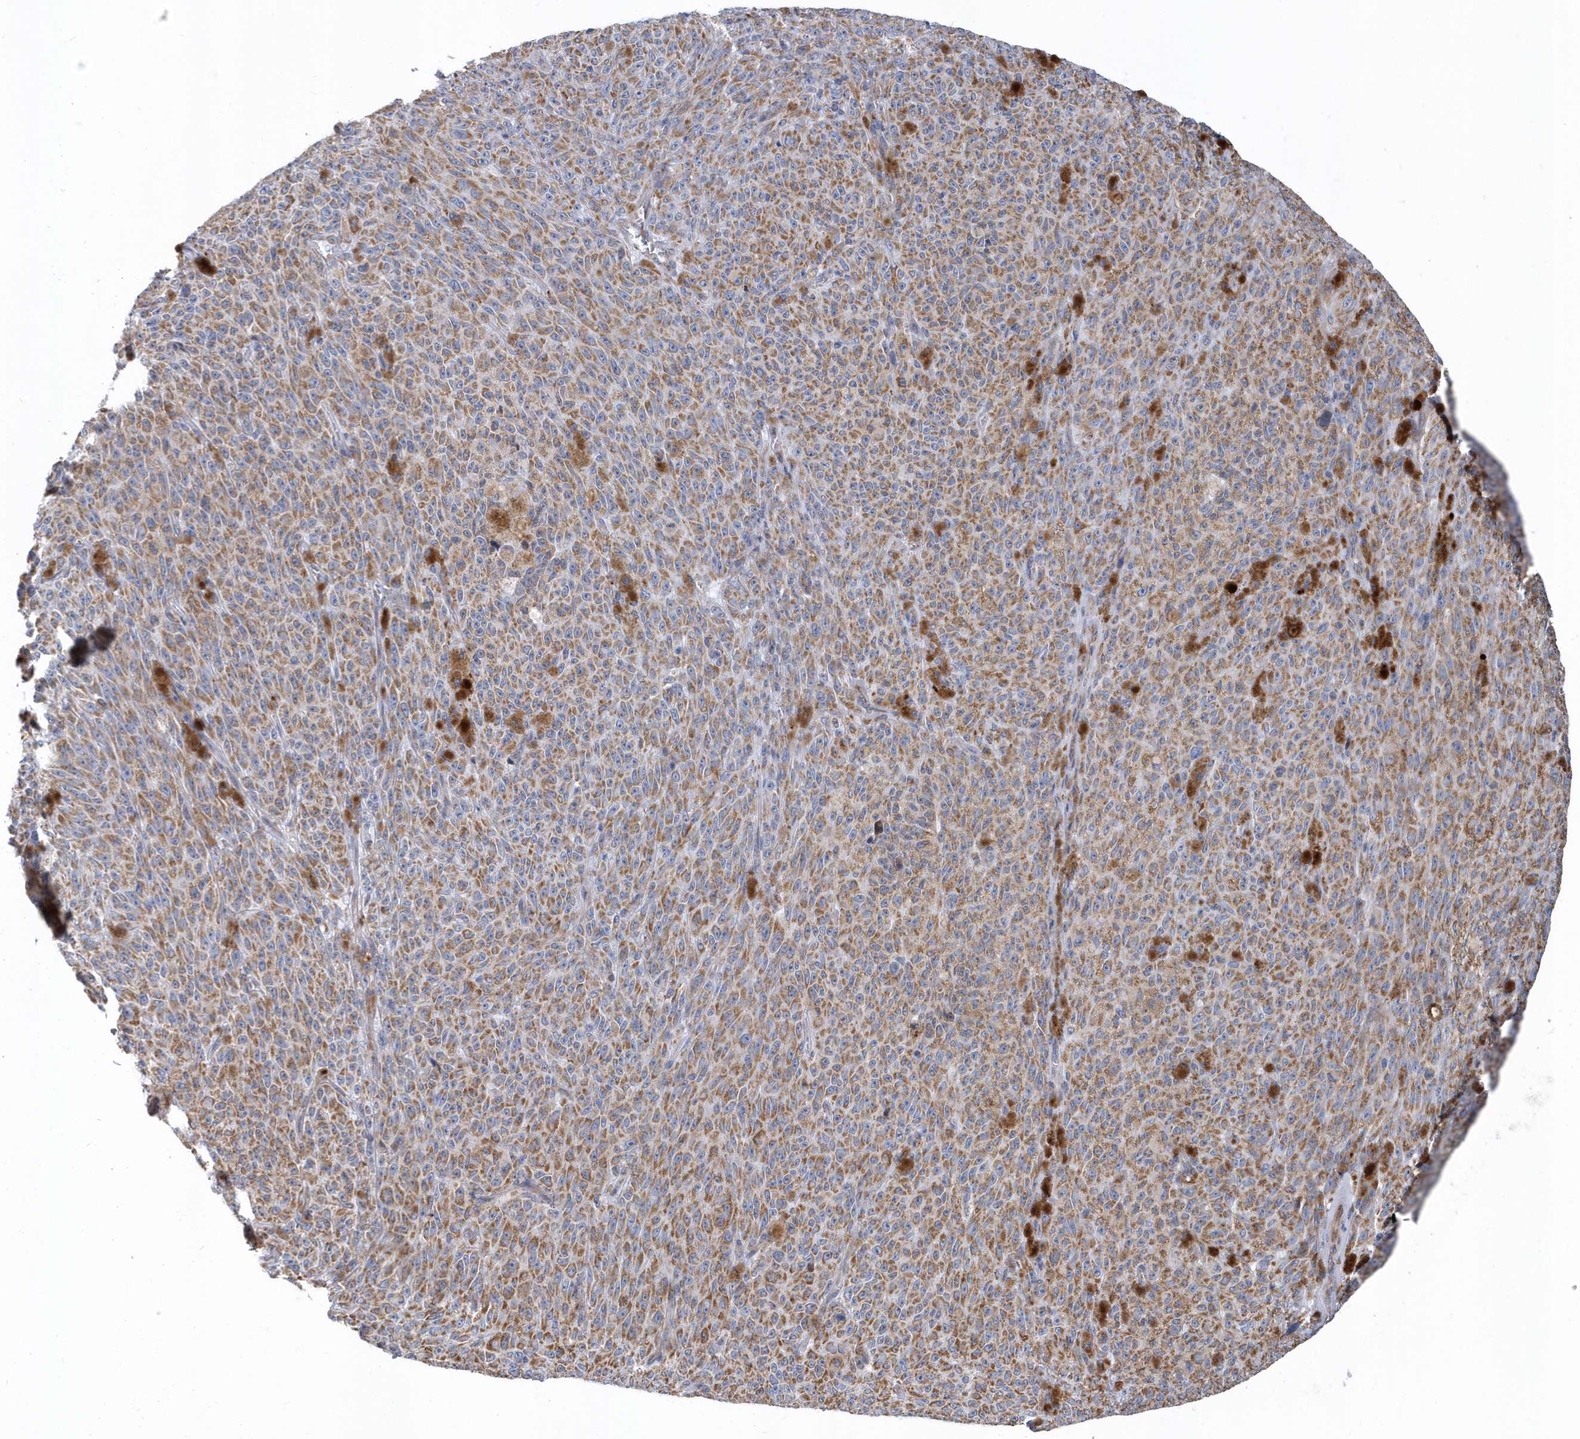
{"staining": {"intensity": "moderate", "quantity": ">75%", "location": "cytoplasmic/membranous"}, "tissue": "melanoma", "cell_type": "Tumor cells", "image_type": "cancer", "snomed": [{"axis": "morphology", "description": "Malignant melanoma, NOS"}, {"axis": "topography", "description": "Skin"}], "caption": "Tumor cells exhibit moderate cytoplasmic/membranous expression in approximately >75% of cells in melanoma.", "gene": "VWA5B2", "patient": {"sex": "female", "age": 82}}